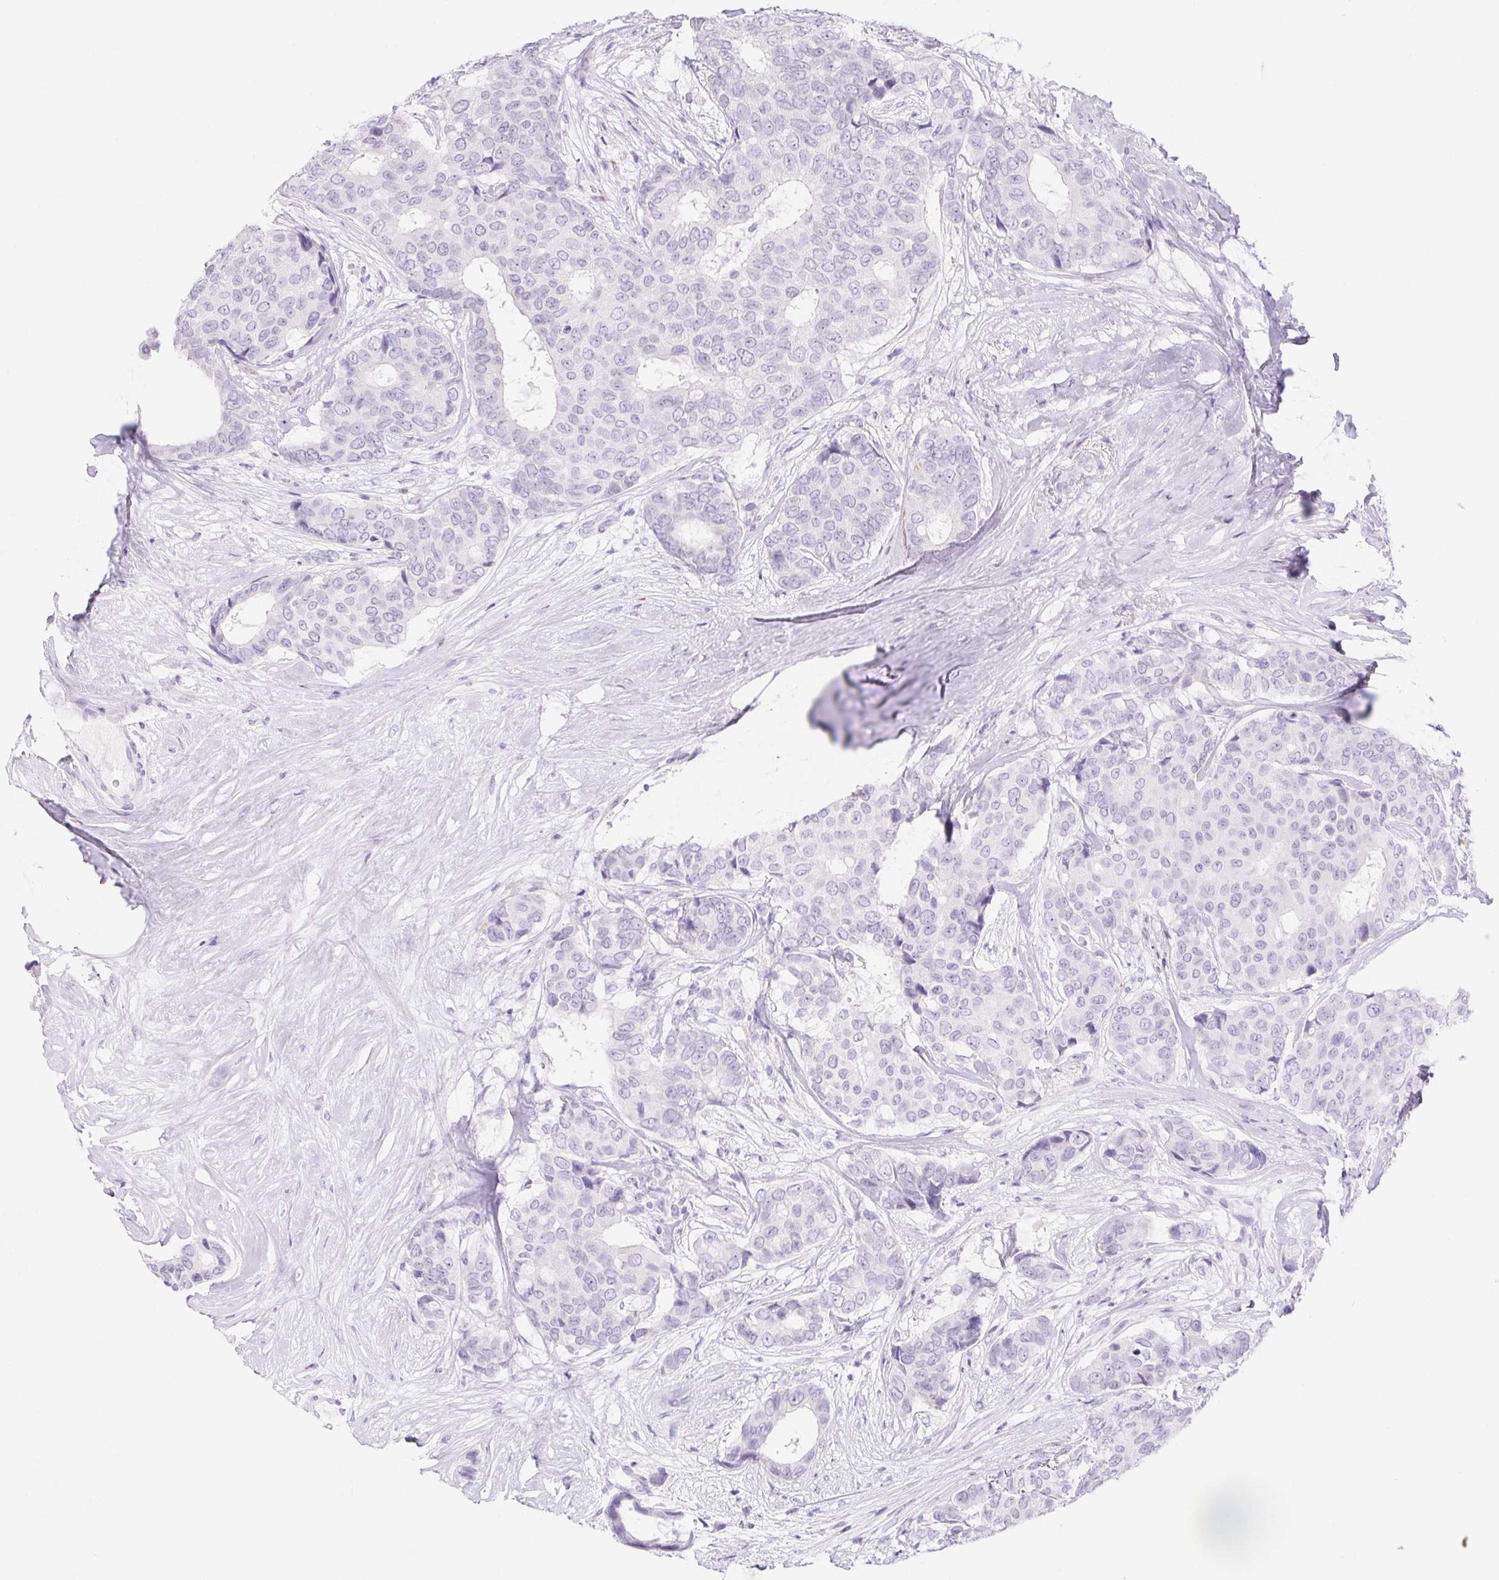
{"staining": {"intensity": "negative", "quantity": "none", "location": "none"}, "tissue": "breast cancer", "cell_type": "Tumor cells", "image_type": "cancer", "snomed": [{"axis": "morphology", "description": "Duct carcinoma"}, {"axis": "topography", "description": "Breast"}], "caption": "Protein analysis of breast invasive ductal carcinoma reveals no significant positivity in tumor cells. The staining is performed using DAB brown chromogen with nuclei counter-stained in using hematoxylin.", "gene": "ERP27", "patient": {"sex": "female", "age": 75}}